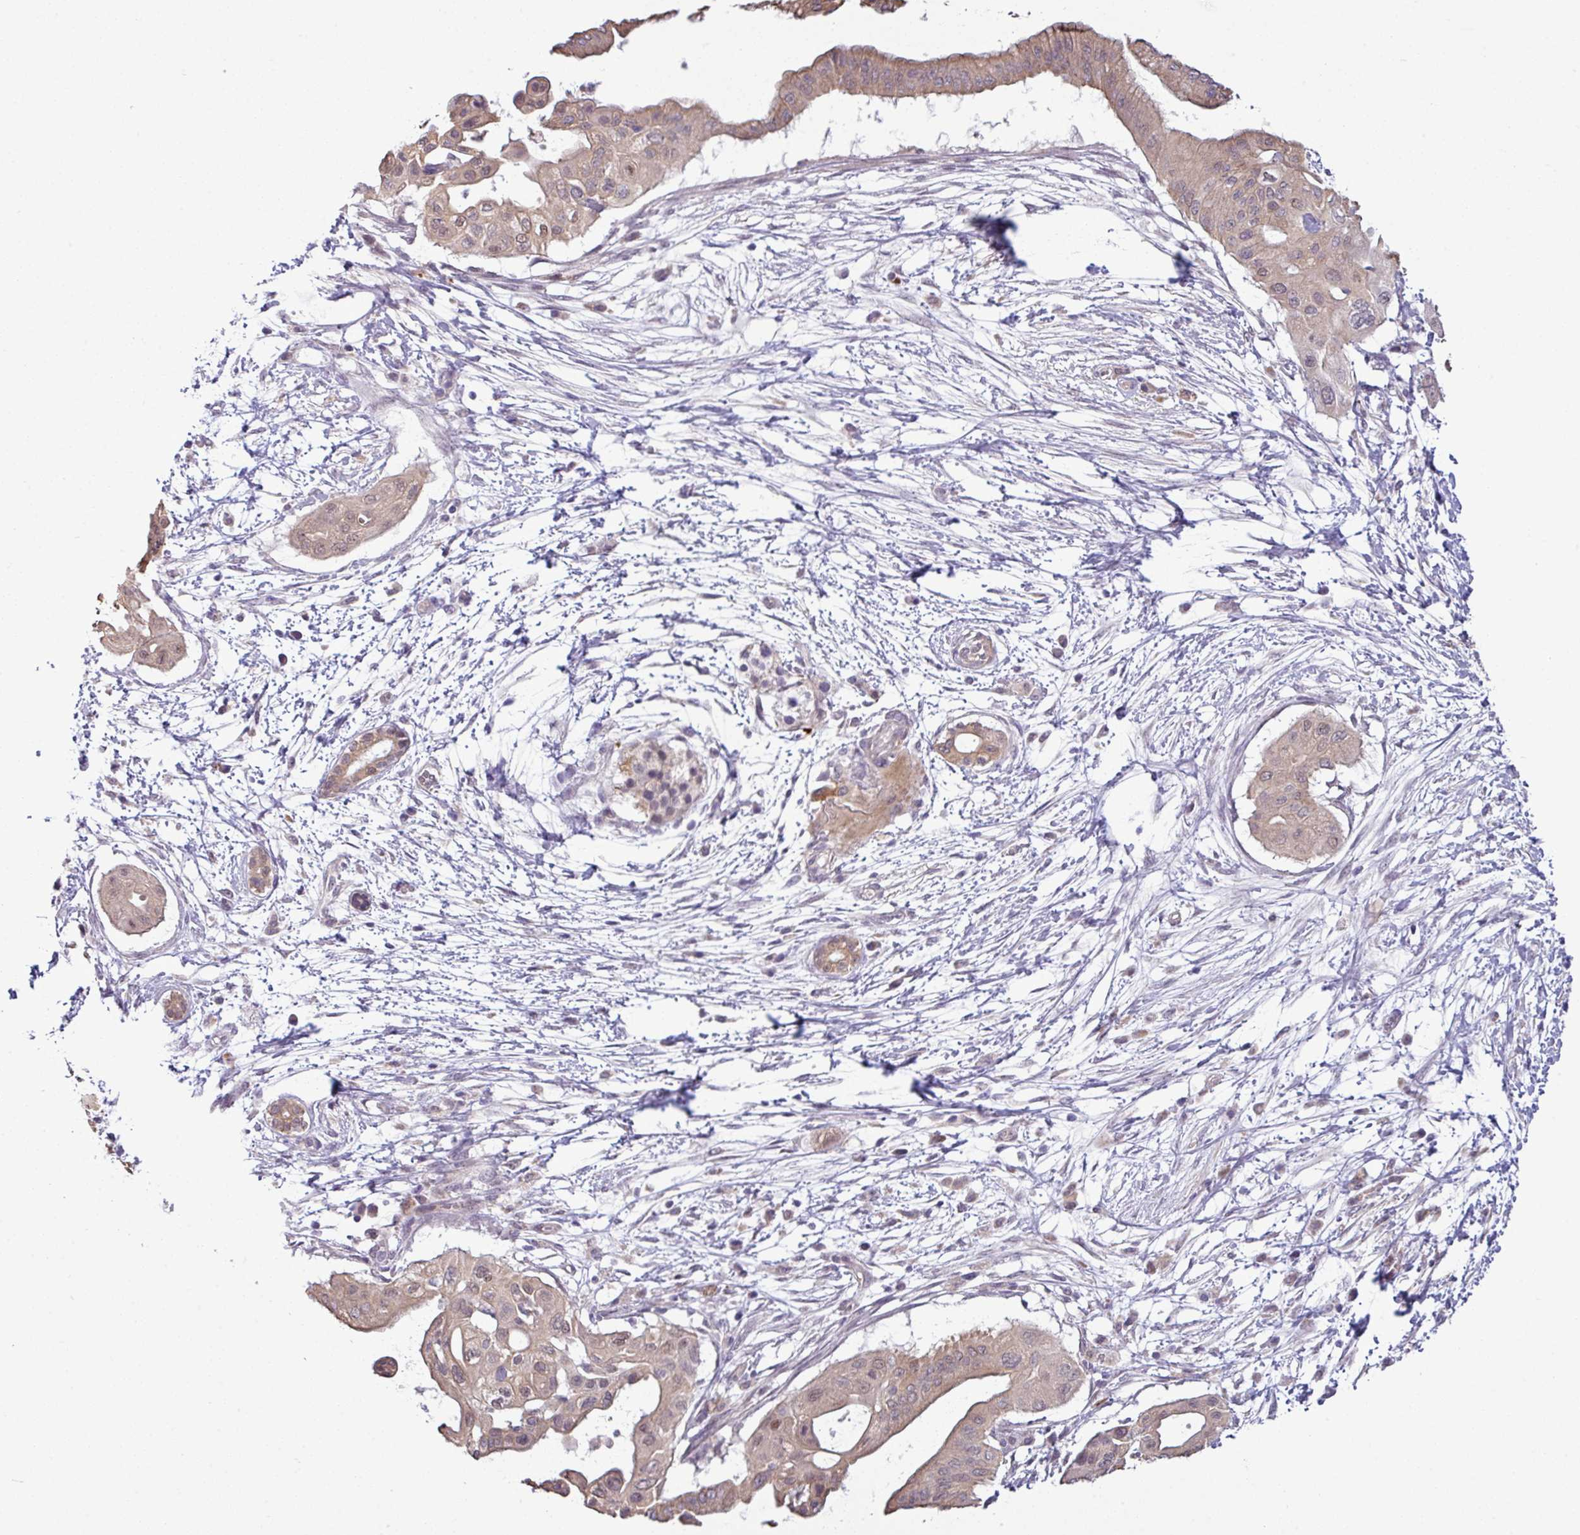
{"staining": {"intensity": "weak", "quantity": "25%-75%", "location": "cytoplasmic/membranous,nuclear"}, "tissue": "pancreatic cancer", "cell_type": "Tumor cells", "image_type": "cancer", "snomed": [{"axis": "morphology", "description": "Adenocarcinoma, NOS"}, {"axis": "topography", "description": "Pancreas"}], "caption": "Pancreatic cancer (adenocarcinoma) tissue displays weak cytoplasmic/membranous and nuclear expression in about 25%-75% of tumor cells, visualized by immunohistochemistry.", "gene": "ZNF217", "patient": {"sex": "male", "age": 68}}